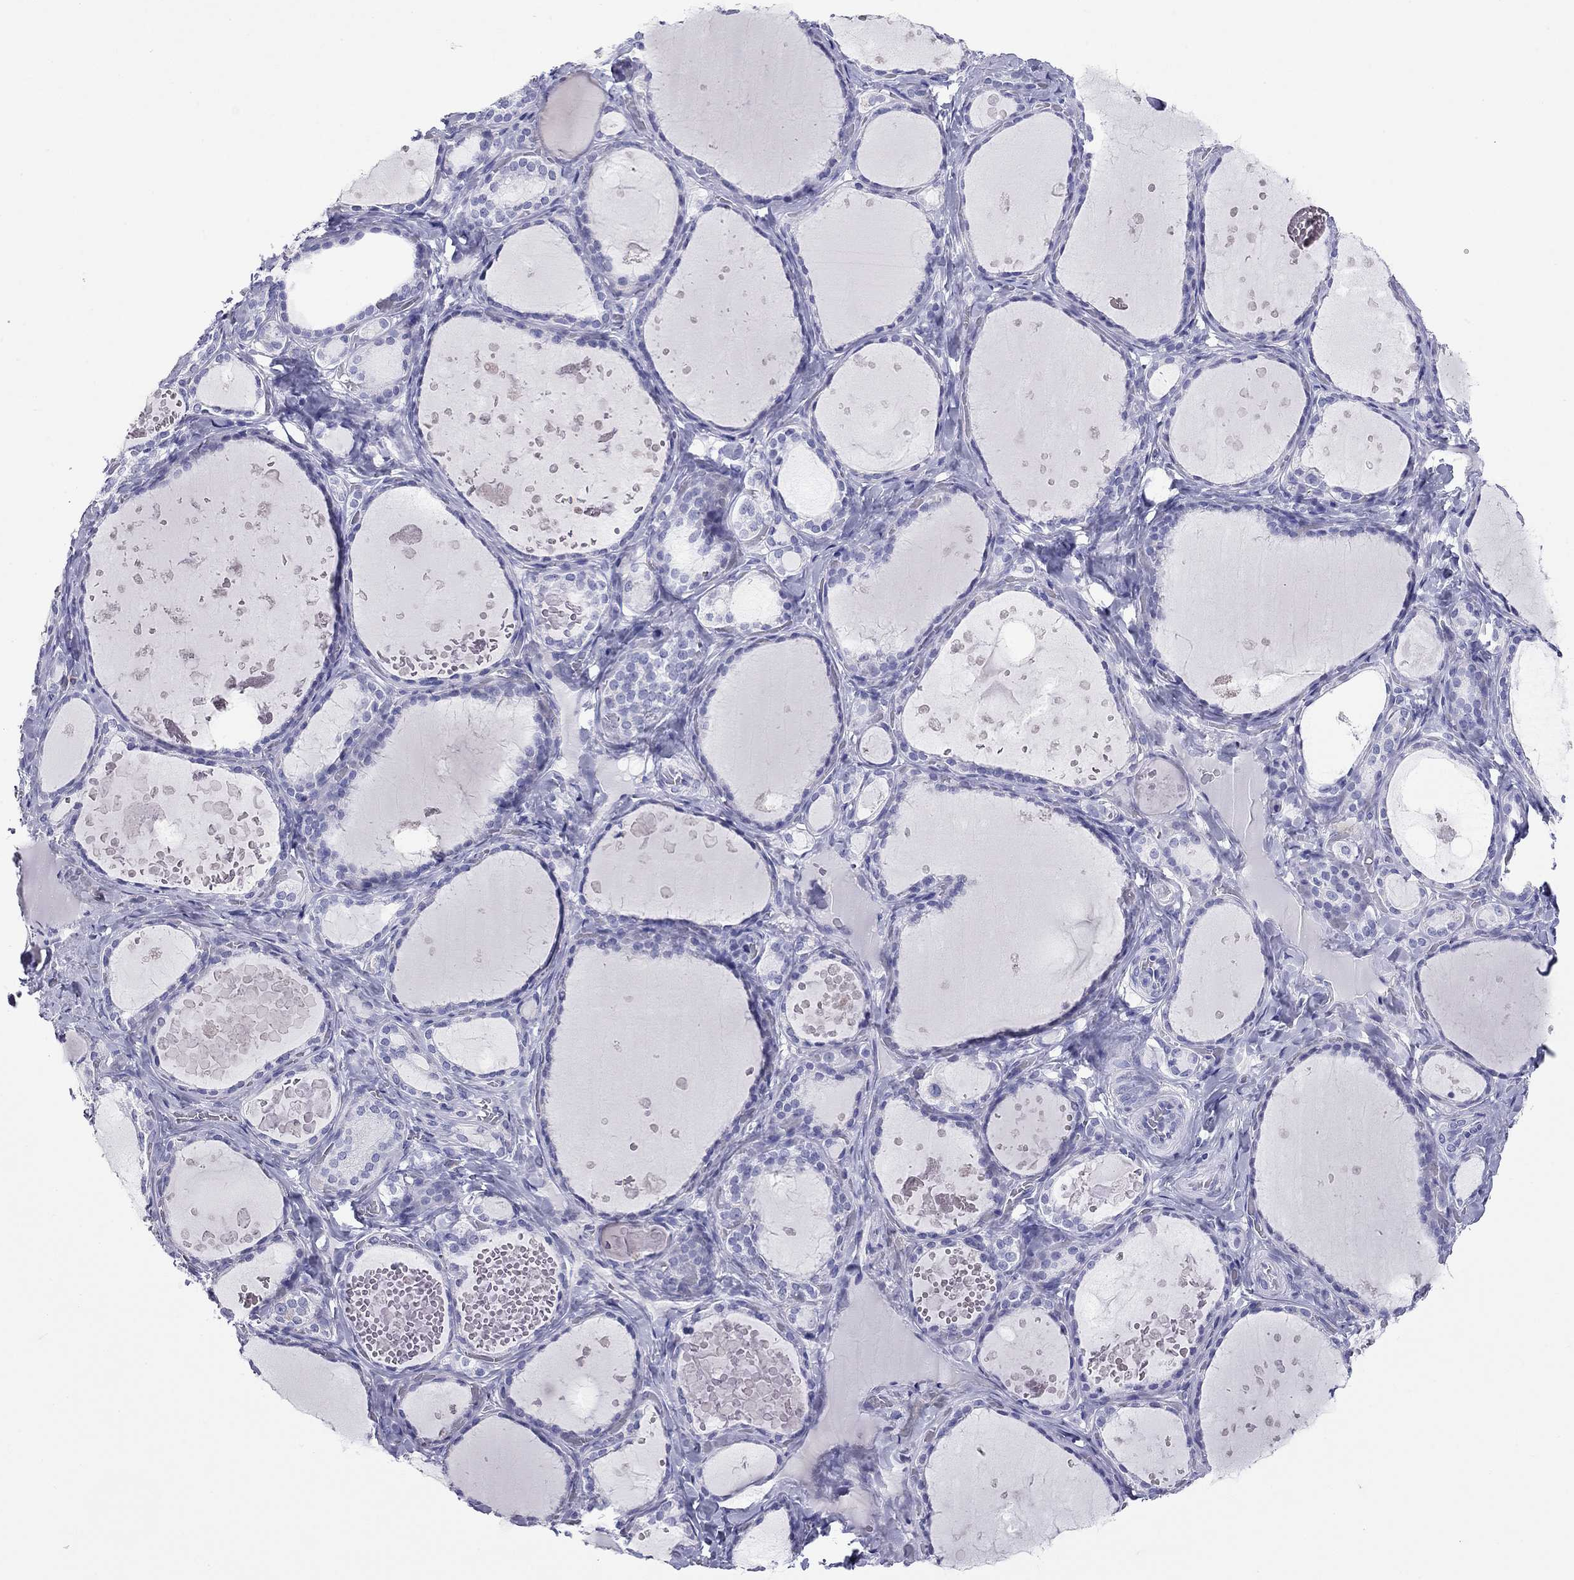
{"staining": {"intensity": "negative", "quantity": "none", "location": "none"}, "tissue": "thyroid gland", "cell_type": "Glandular cells", "image_type": "normal", "snomed": [{"axis": "morphology", "description": "Normal tissue, NOS"}, {"axis": "topography", "description": "Thyroid gland"}], "caption": "A high-resolution image shows immunohistochemistry staining of benign thyroid gland, which shows no significant expression in glandular cells.", "gene": "DPY19L2", "patient": {"sex": "female", "age": 56}}